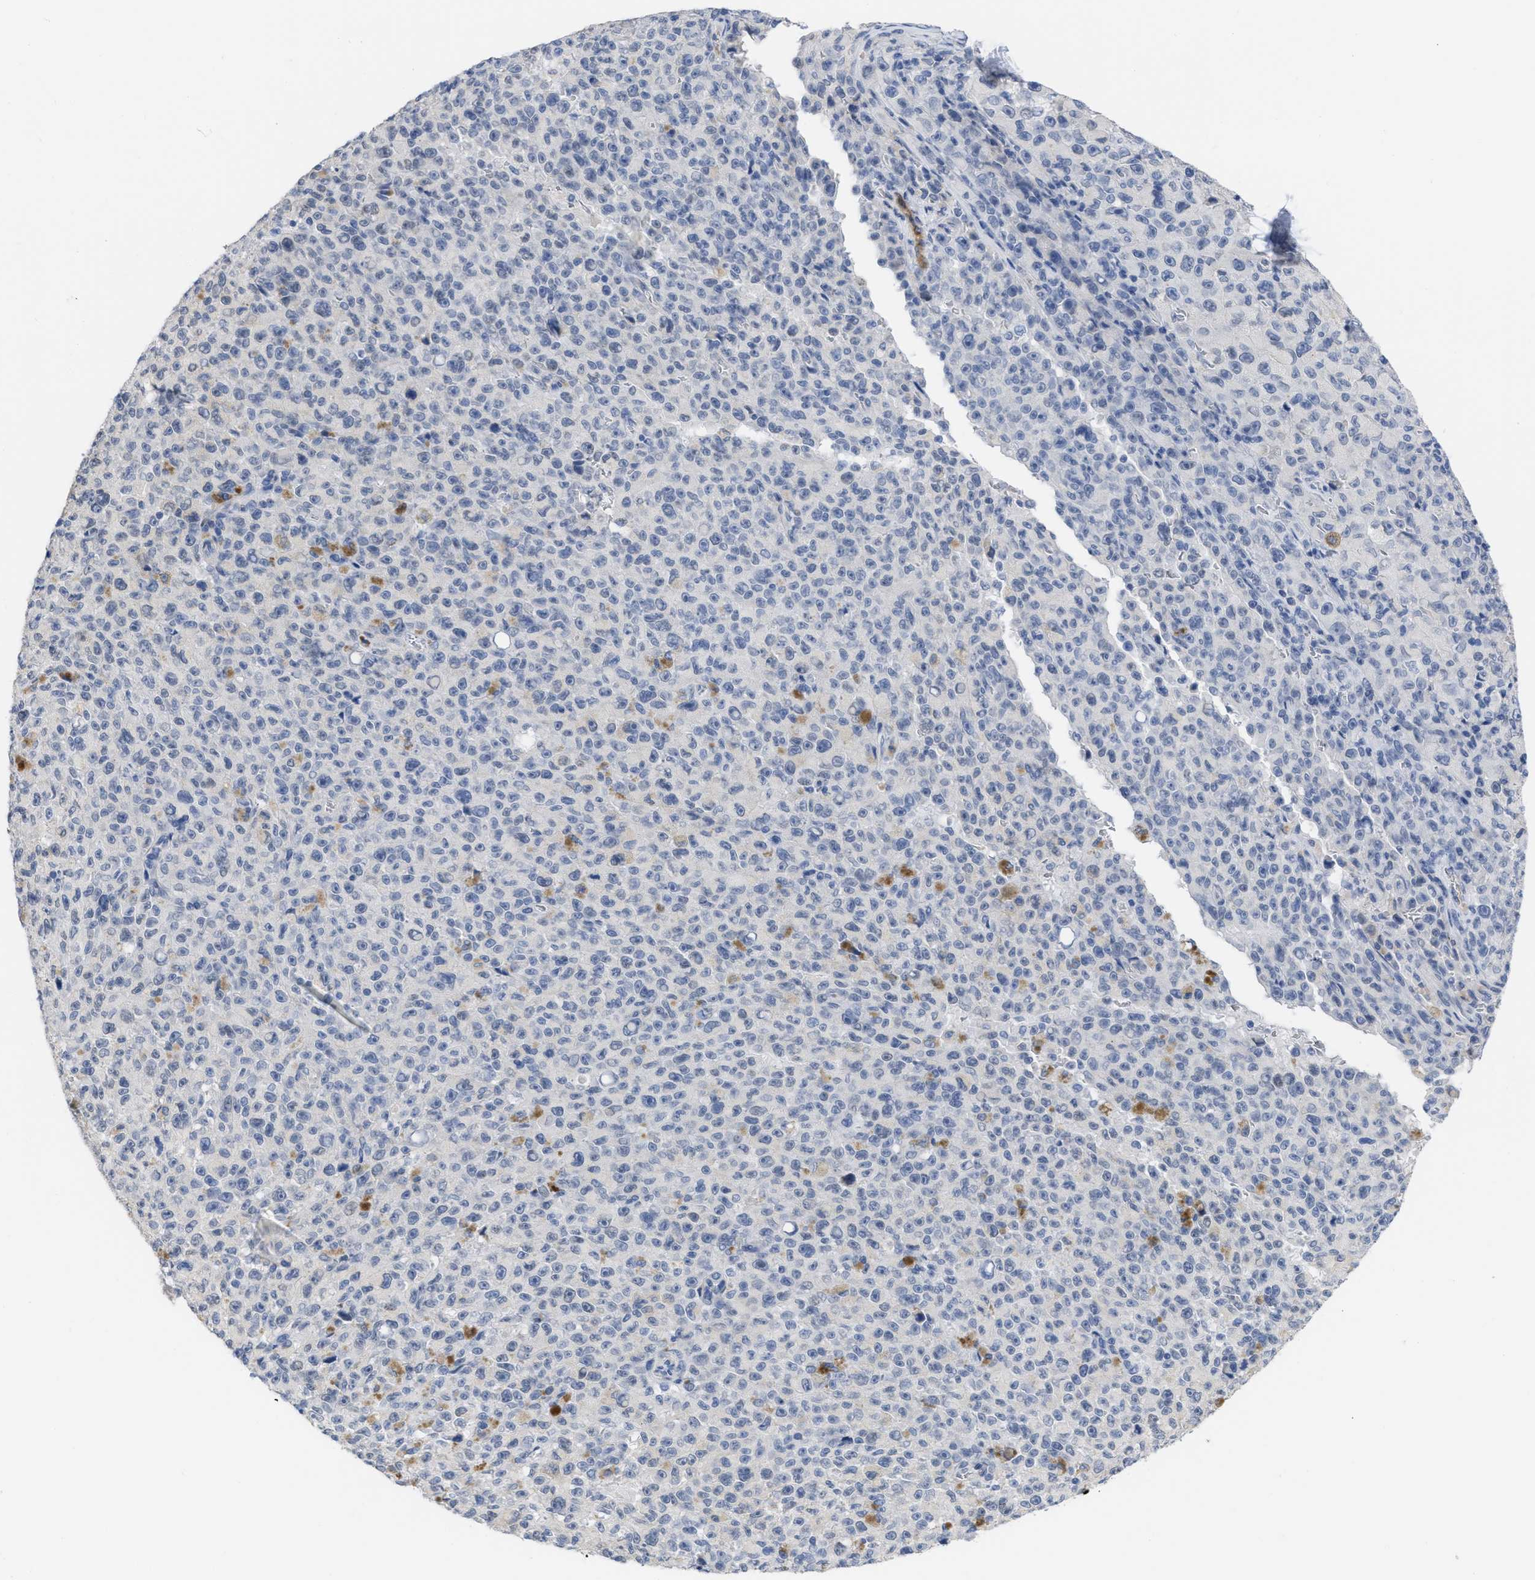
{"staining": {"intensity": "negative", "quantity": "none", "location": "none"}, "tissue": "melanoma", "cell_type": "Tumor cells", "image_type": "cancer", "snomed": [{"axis": "morphology", "description": "Malignant melanoma, NOS"}, {"axis": "topography", "description": "Skin"}], "caption": "Tumor cells are negative for brown protein staining in malignant melanoma.", "gene": "ACKR1", "patient": {"sex": "female", "age": 82}}